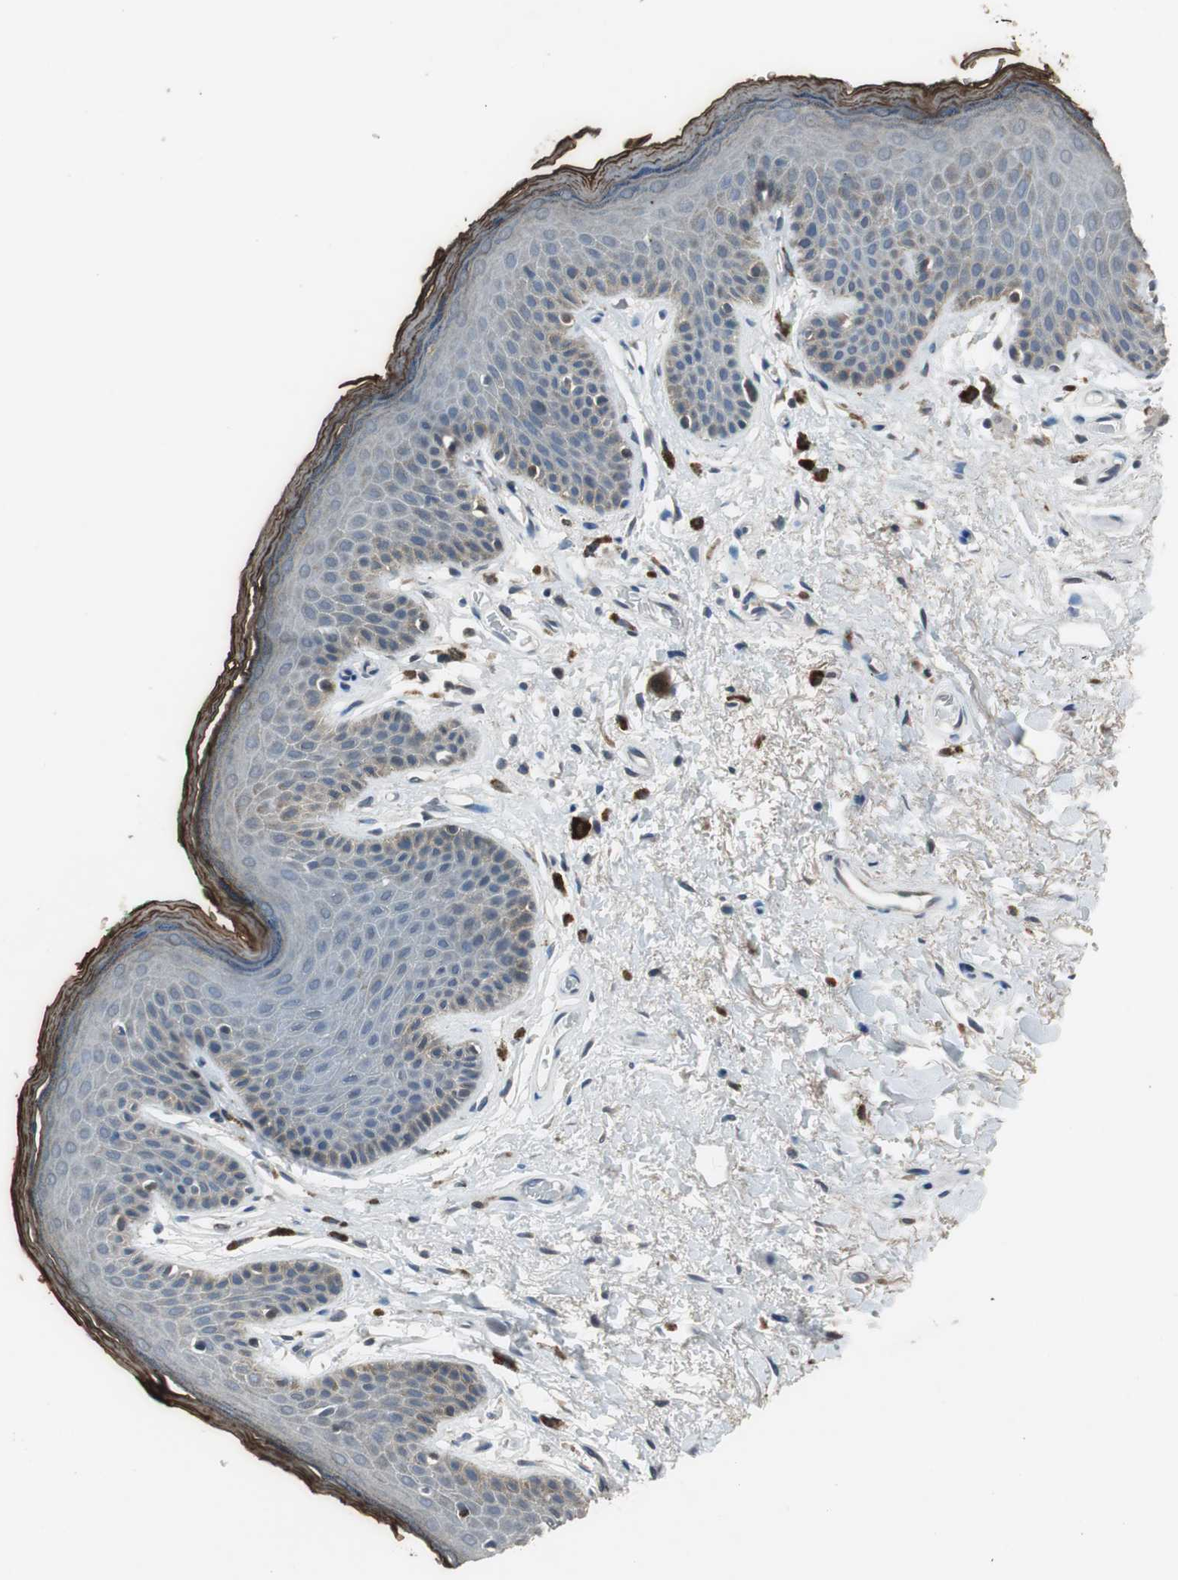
{"staining": {"intensity": "moderate", "quantity": "<25%", "location": "cytoplasmic/membranous"}, "tissue": "skin", "cell_type": "Epidermal cells", "image_type": "normal", "snomed": [{"axis": "morphology", "description": "Normal tissue, NOS"}, {"axis": "topography", "description": "Anal"}], "caption": "About <25% of epidermal cells in unremarkable human skin demonstrate moderate cytoplasmic/membranous protein positivity as visualized by brown immunohistochemical staining.", "gene": "PI4KB", "patient": {"sex": "male", "age": 74}}